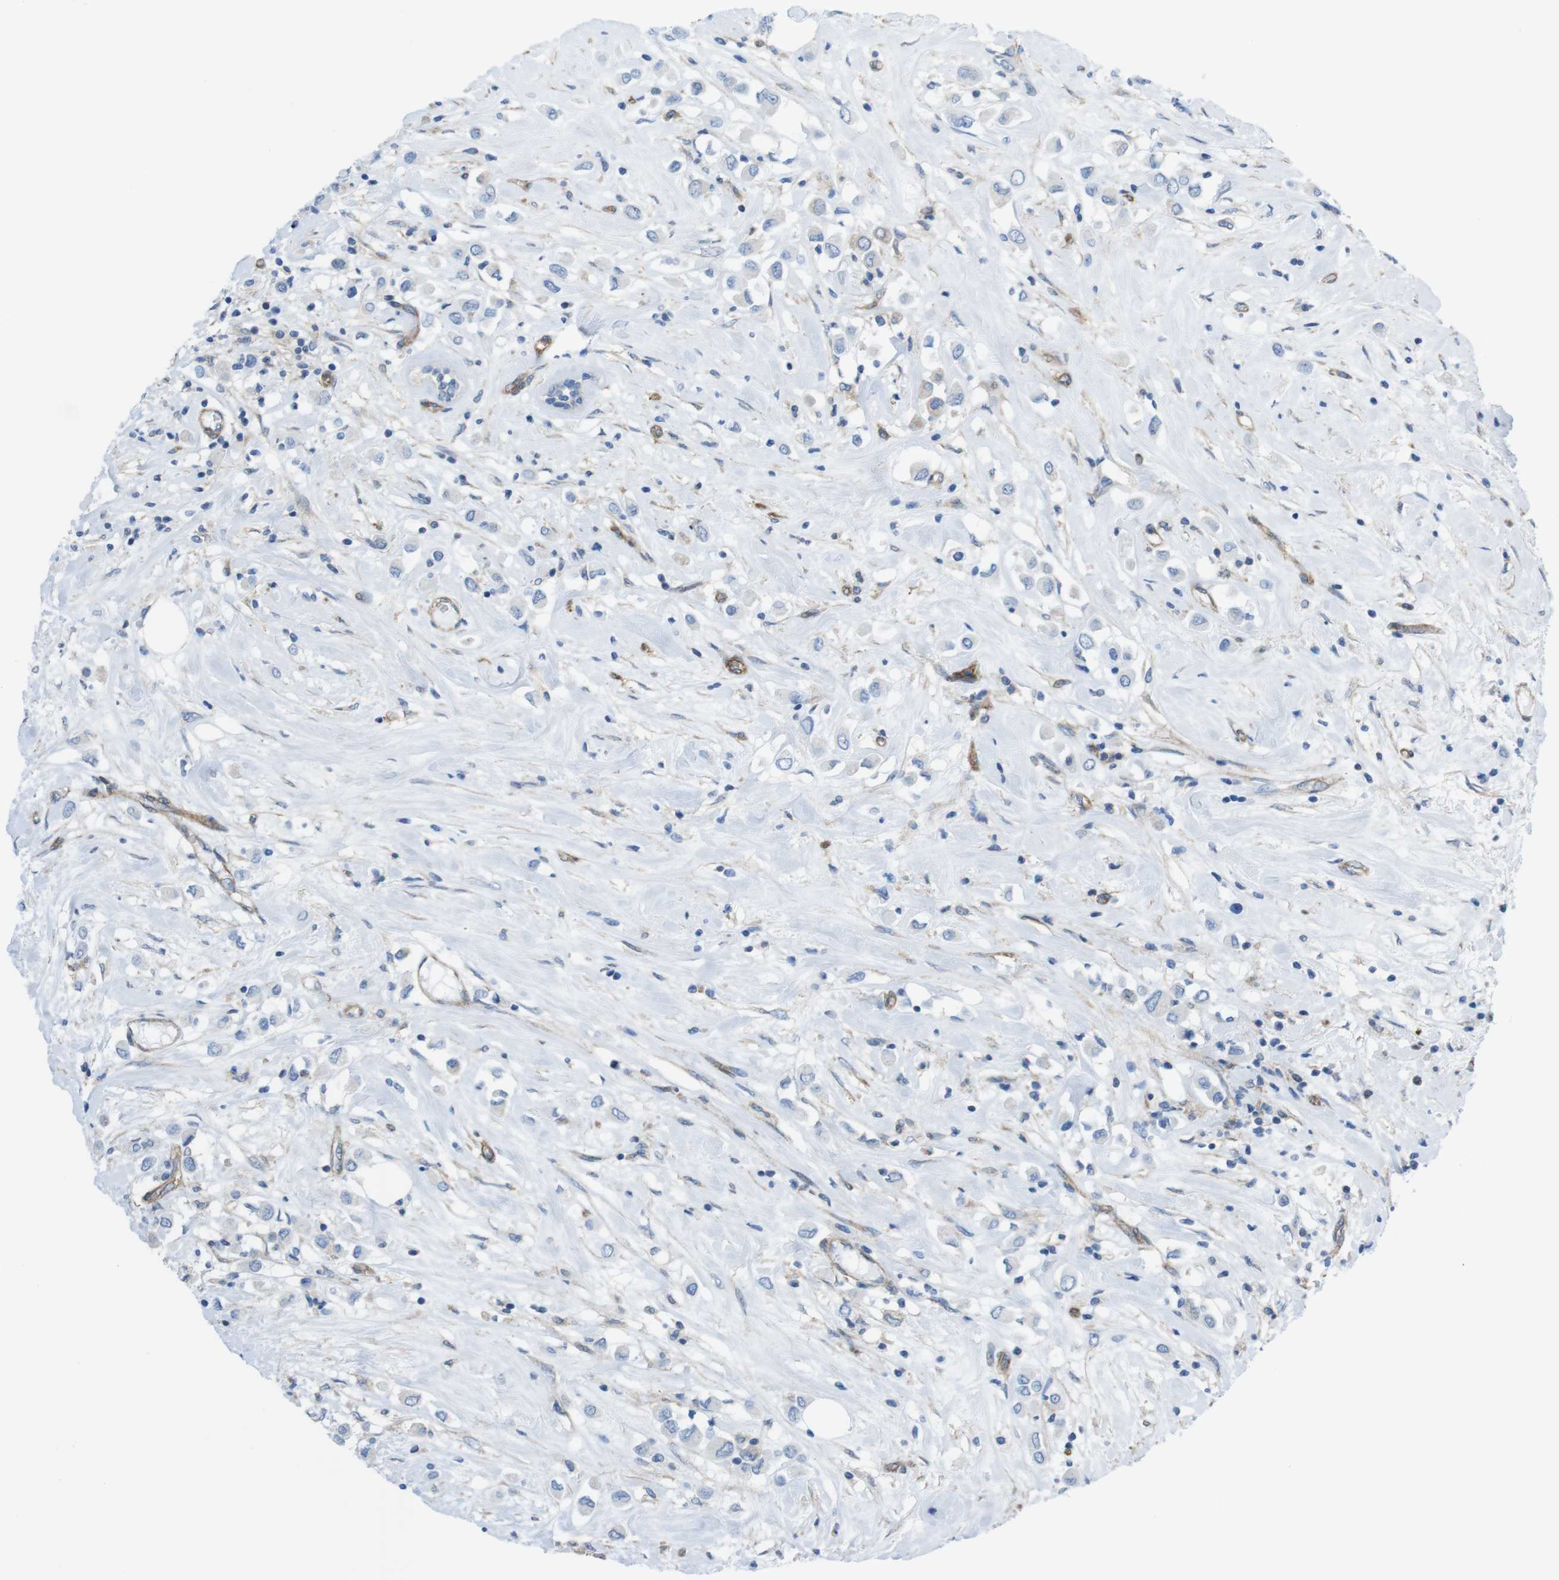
{"staining": {"intensity": "negative", "quantity": "none", "location": "none"}, "tissue": "breast cancer", "cell_type": "Tumor cells", "image_type": "cancer", "snomed": [{"axis": "morphology", "description": "Duct carcinoma"}, {"axis": "topography", "description": "Breast"}], "caption": "A high-resolution micrograph shows IHC staining of breast cancer, which displays no significant staining in tumor cells.", "gene": "DIAPH2", "patient": {"sex": "female", "age": 61}}